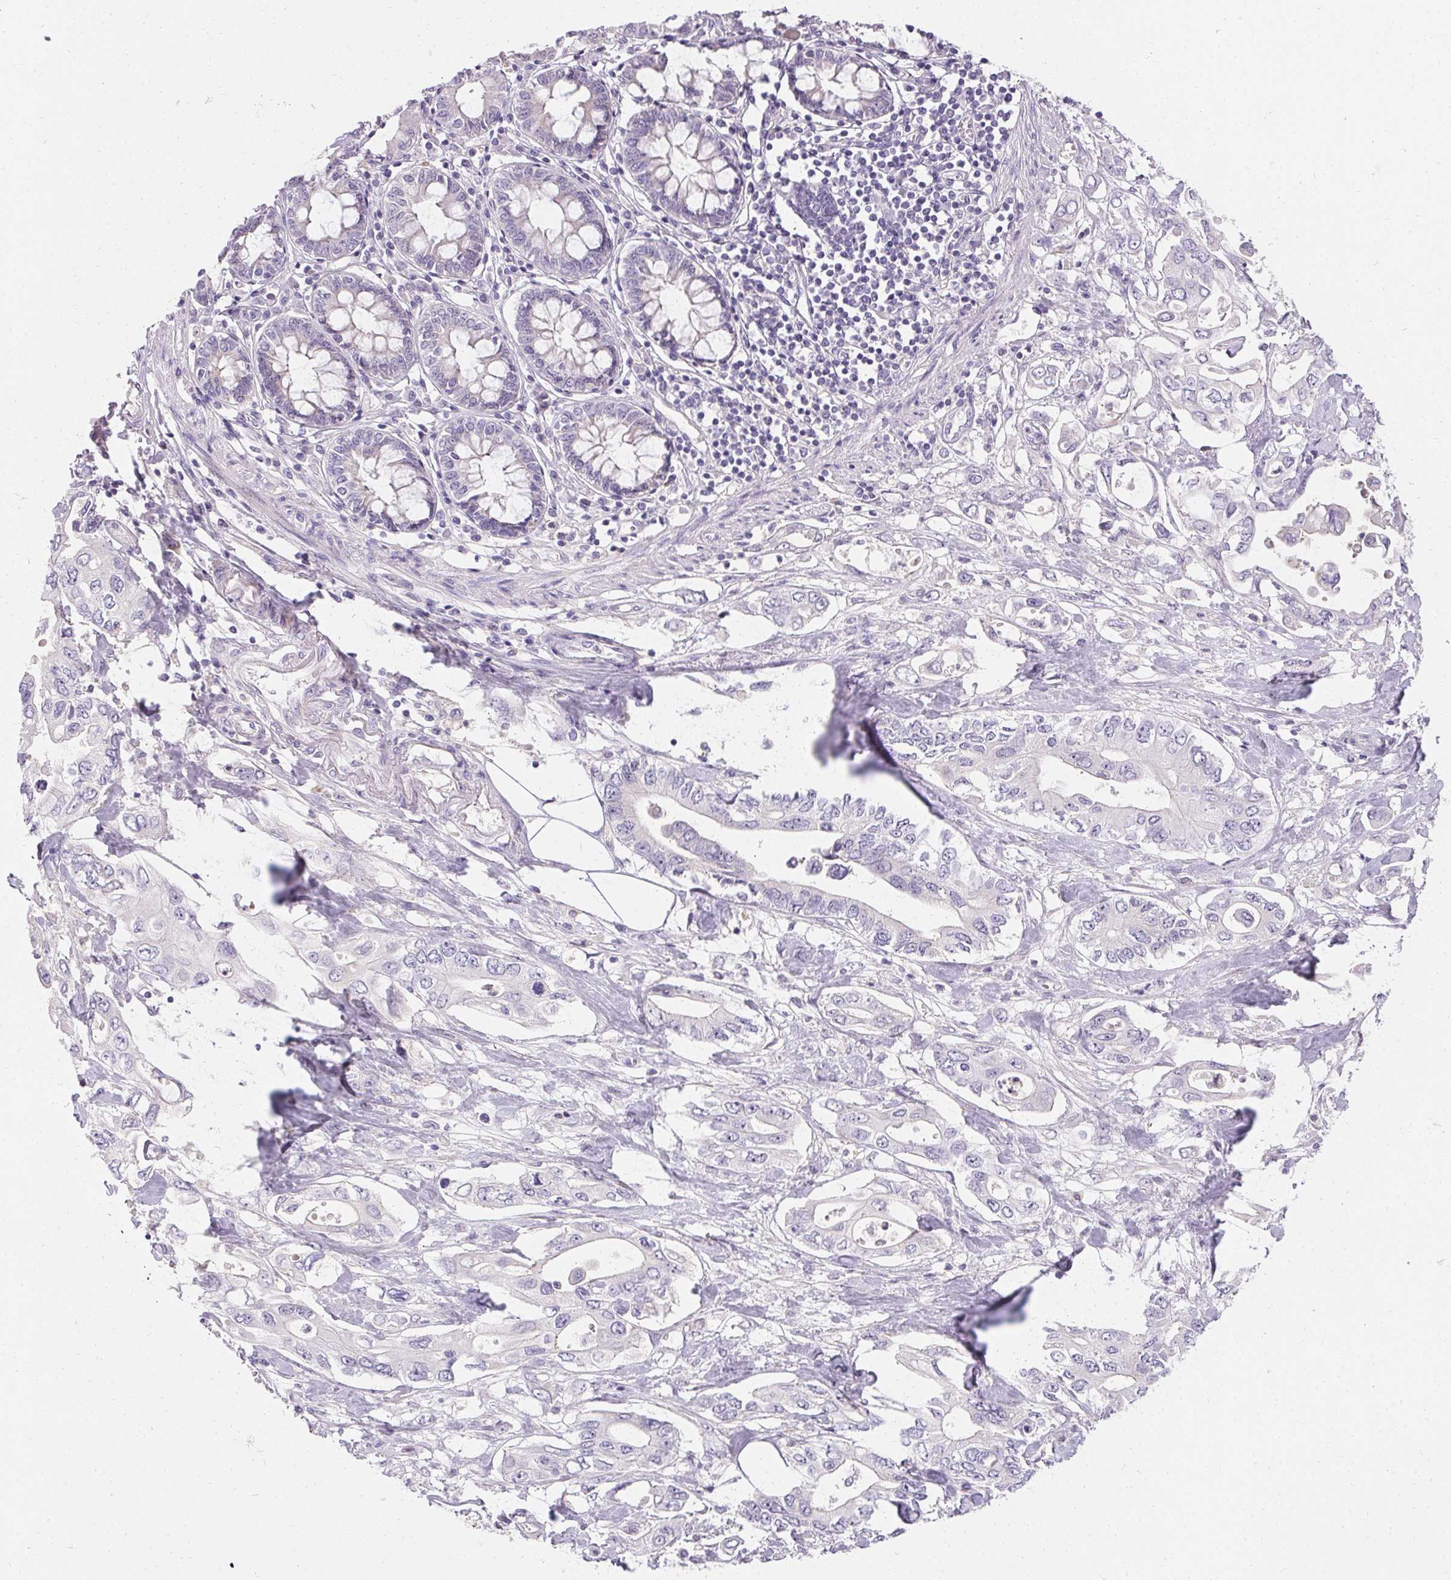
{"staining": {"intensity": "negative", "quantity": "none", "location": "none"}, "tissue": "pancreatic cancer", "cell_type": "Tumor cells", "image_type": "cancer", "snomed": [{"axis": "morphology", "description": "Adenocarcinoma, NOS"}, {"axis": "topography", "description": "Pancreas"}], "caption": "The IHC image has no significant expression in tumor cells of pancreatic adenocarcinoma tissue.", "gene": "TRIP13", "patient": {"sex": "female", "age": 63}}